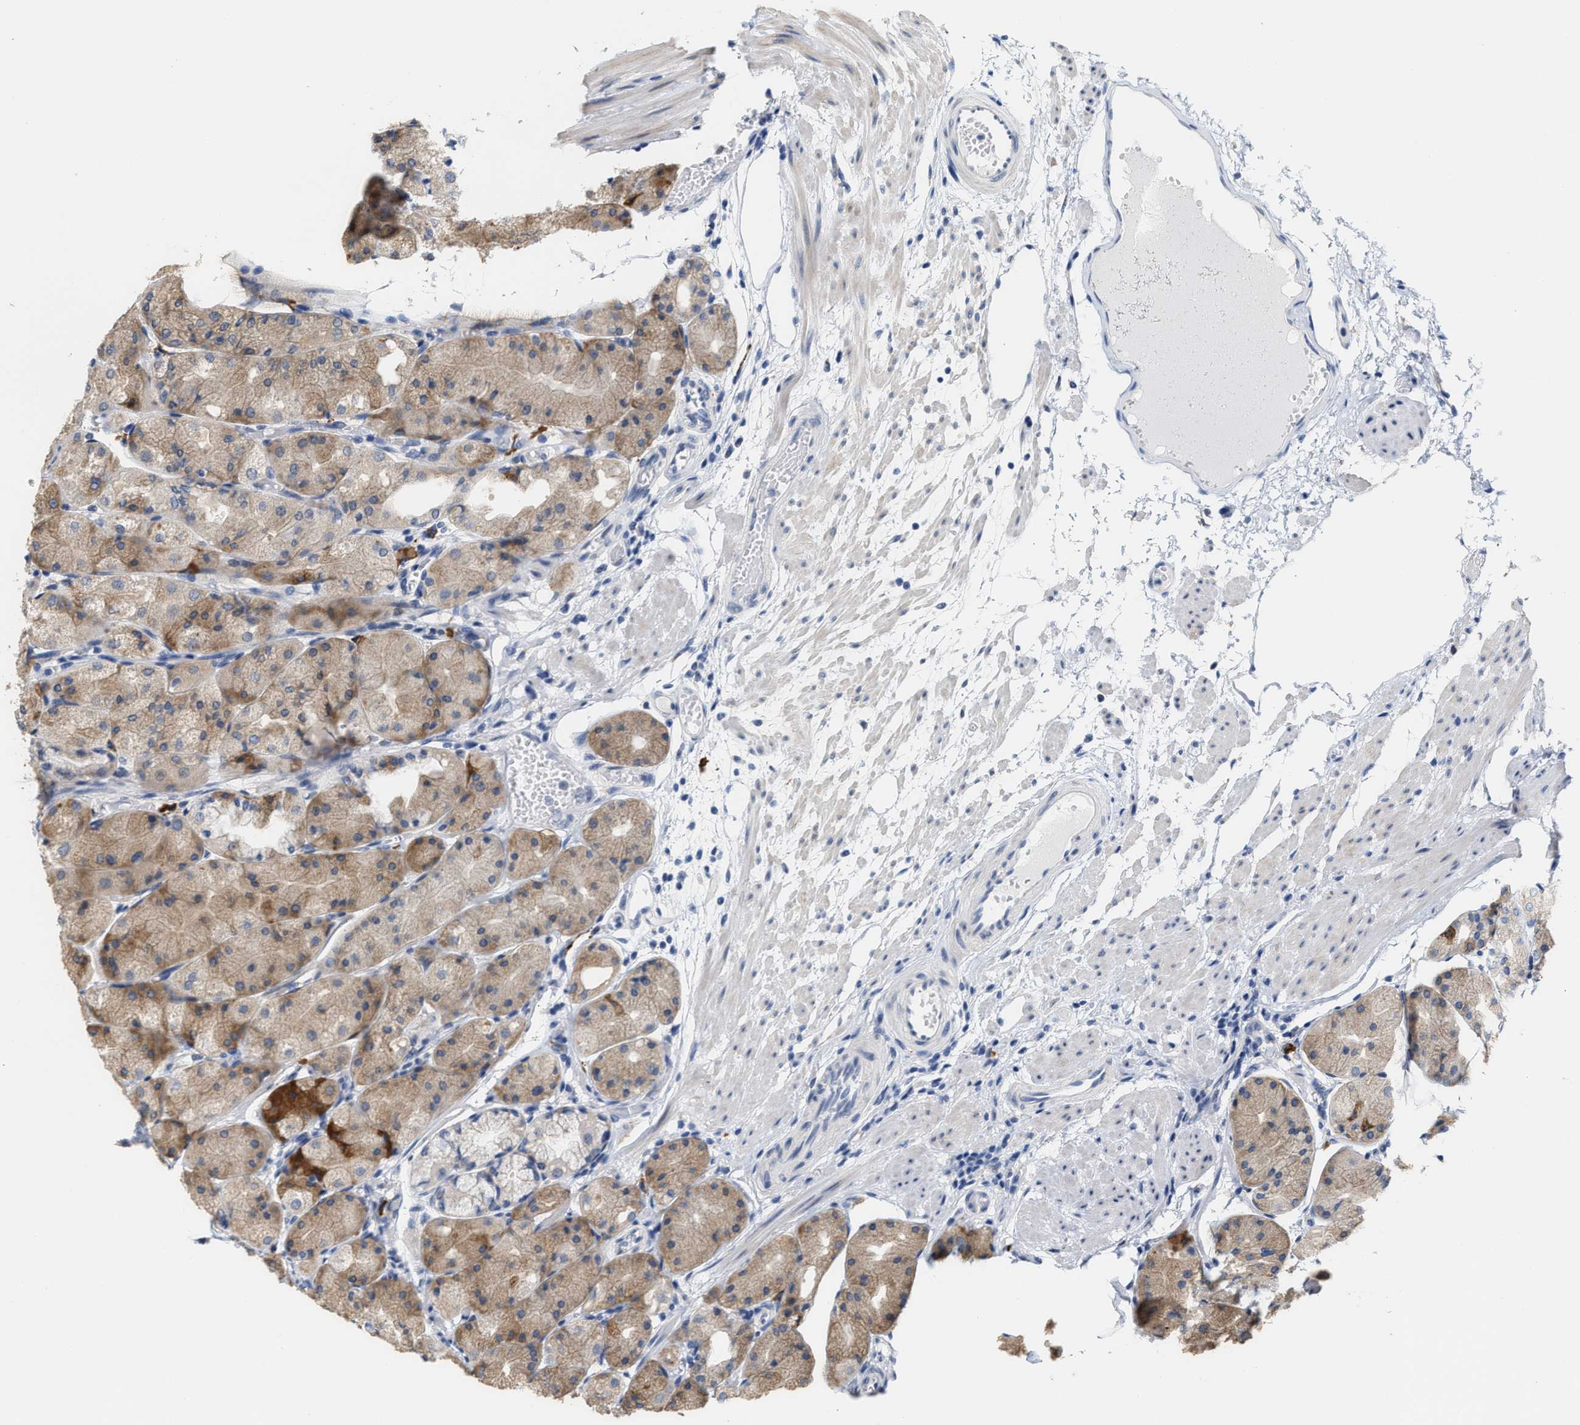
{"staining": {"intensity": "moderate", "quantity": ">75%", "location": "cytoplasmic/membranous"}, "tissue": "stomach", "cell_type": "Glandular cells", "image_type": "normal", "snomed": [{"axis": "morphology", "description": "Normal tissue, NOS"}, {"axis": "topography", "description": "Stomach, upper"}], "caption": "Protein staining of normal stomach demonstrates moderate cytoplasmic/membranous positivity in about >75% of glandular cells. (DAB (3,3'-diaminobenzidine) = brown stain, brightfield microscopy at high magnification).", "gene": "RYR2", "patient": {"sex": "male", "age": 72}}